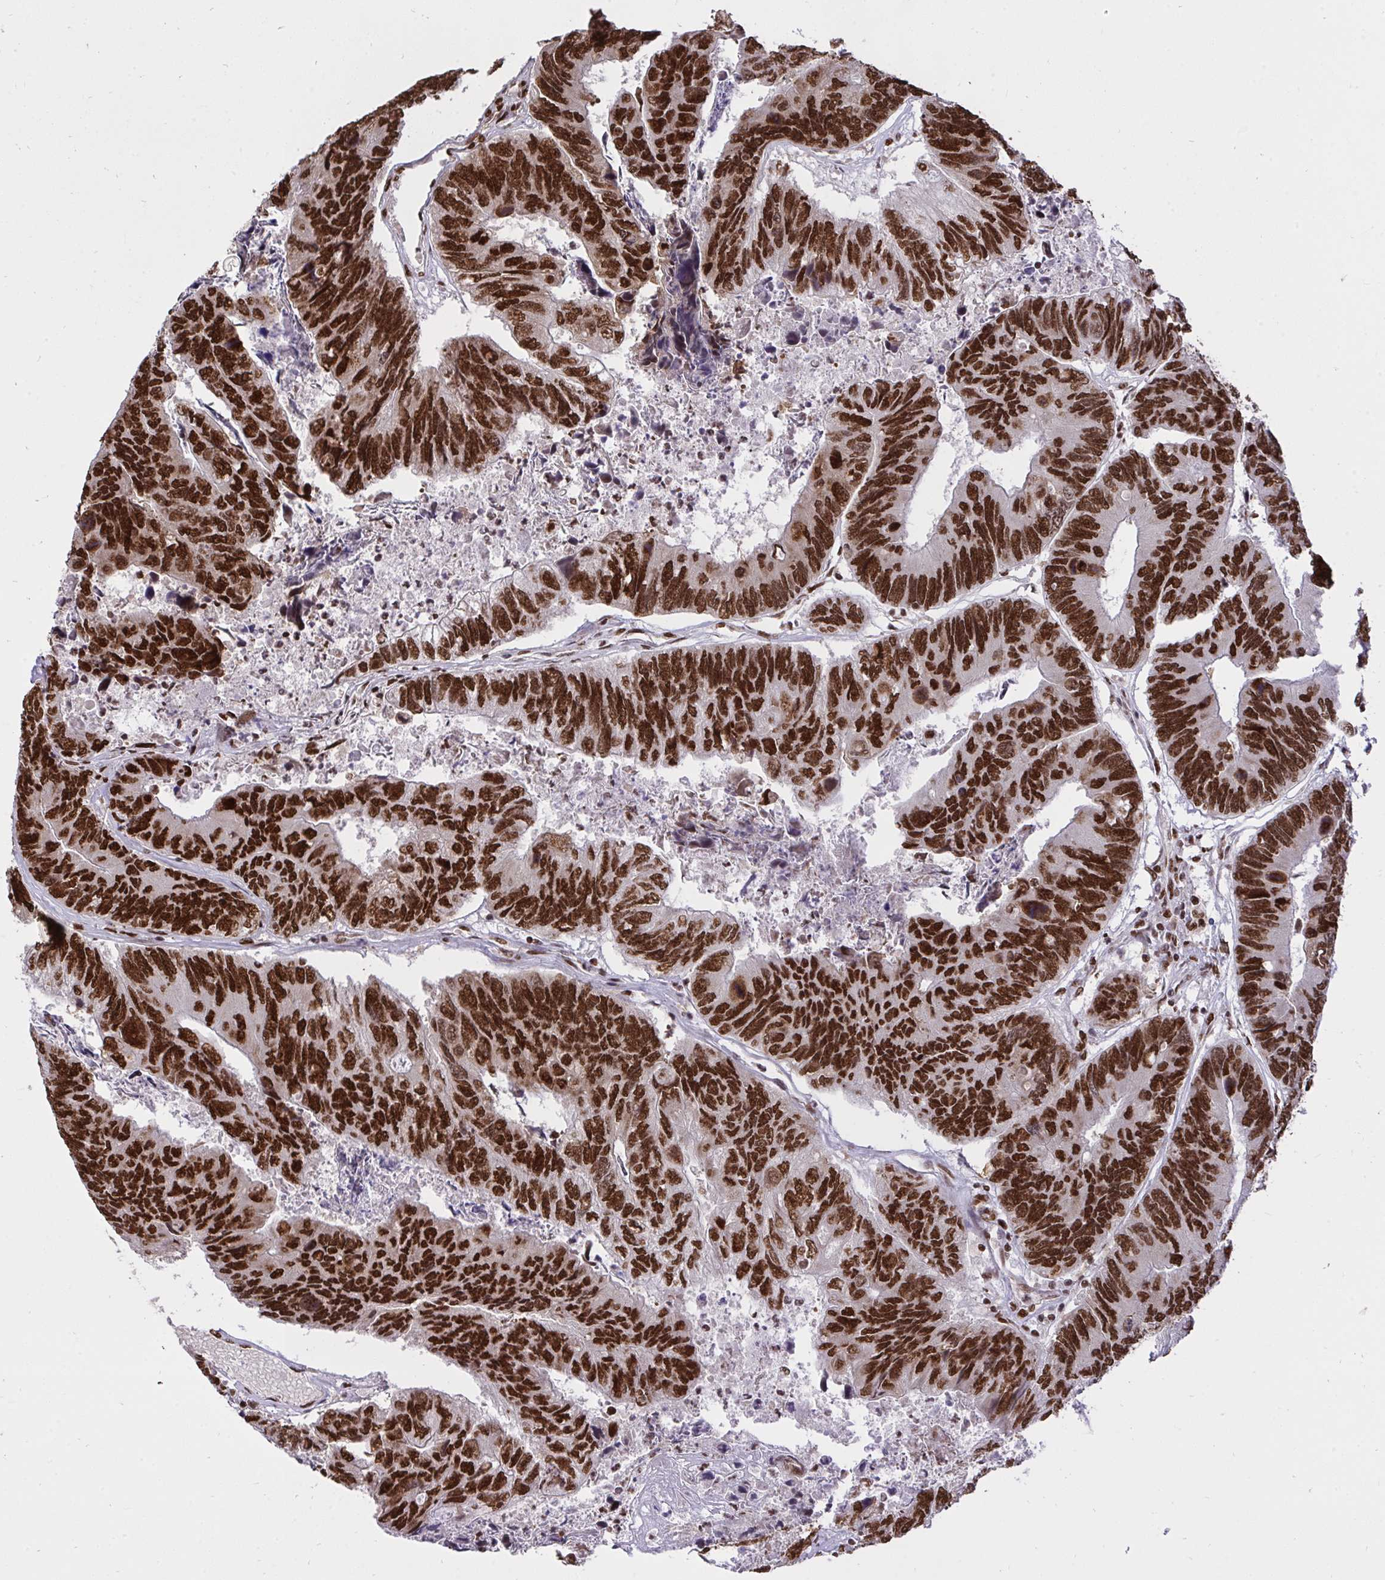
{"staining": {"intensity": "strong", "quantity": ">75%", "location": "nuclear"}, "tissue": "colorectal cancer", "cell_type": "Tumor cells", "image_type": "cancer", "snomed": [{"axis": "morphology", "description": "Adenocarcinoma, NOS"}, {"axis": "topography", "description": "Colon"}], "caption": "This is an image of immunohistochemistry staining of adenocarcinoma (colorectal), which shows strong staining in the nuclear of tumor cells.", "gene": "HNRNPL", "patient": {"sex": "female", "age": 67}}